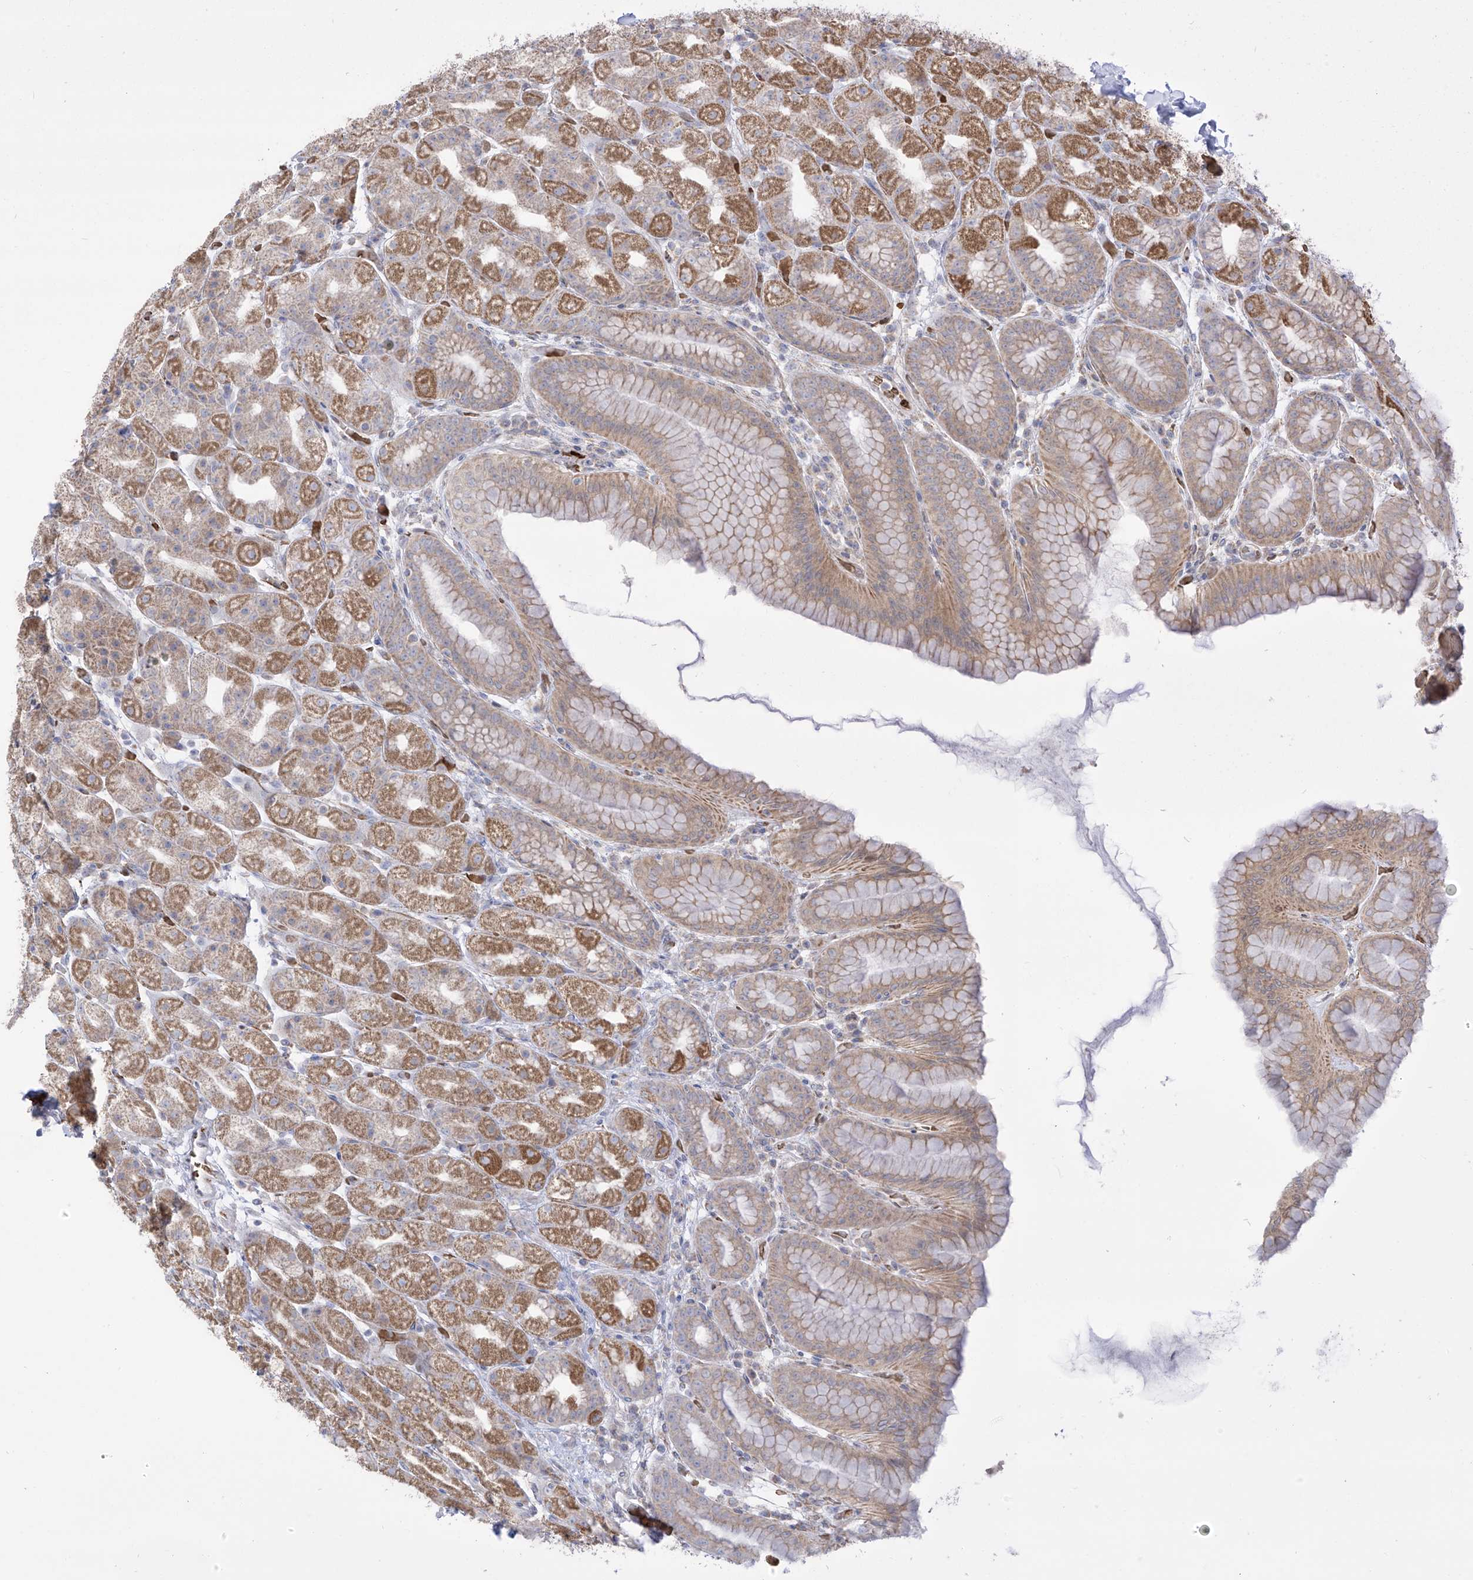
{"staining": {"intensity": "moderate", "quantity": ">75%", "location": "cytoplasmic/membranous"}, "tissue": "stomach", "cell_type": "Glandular cells", "image_type": "normal", "snomed": [{"axis": "morphology", "description": "Normal tissue, NOS"}, {"axis": "topography", "description": "Stomach, upper"}], "caption": "This image displays immunohistochemistry (IHC) staining of unremarkable human stomach, with medium moderate cytoplasmic/membranous expression in approximately >75% of glandular cells.", "gene": "ARHGEF40", "patient": {"sex": "male", "age": 68}}